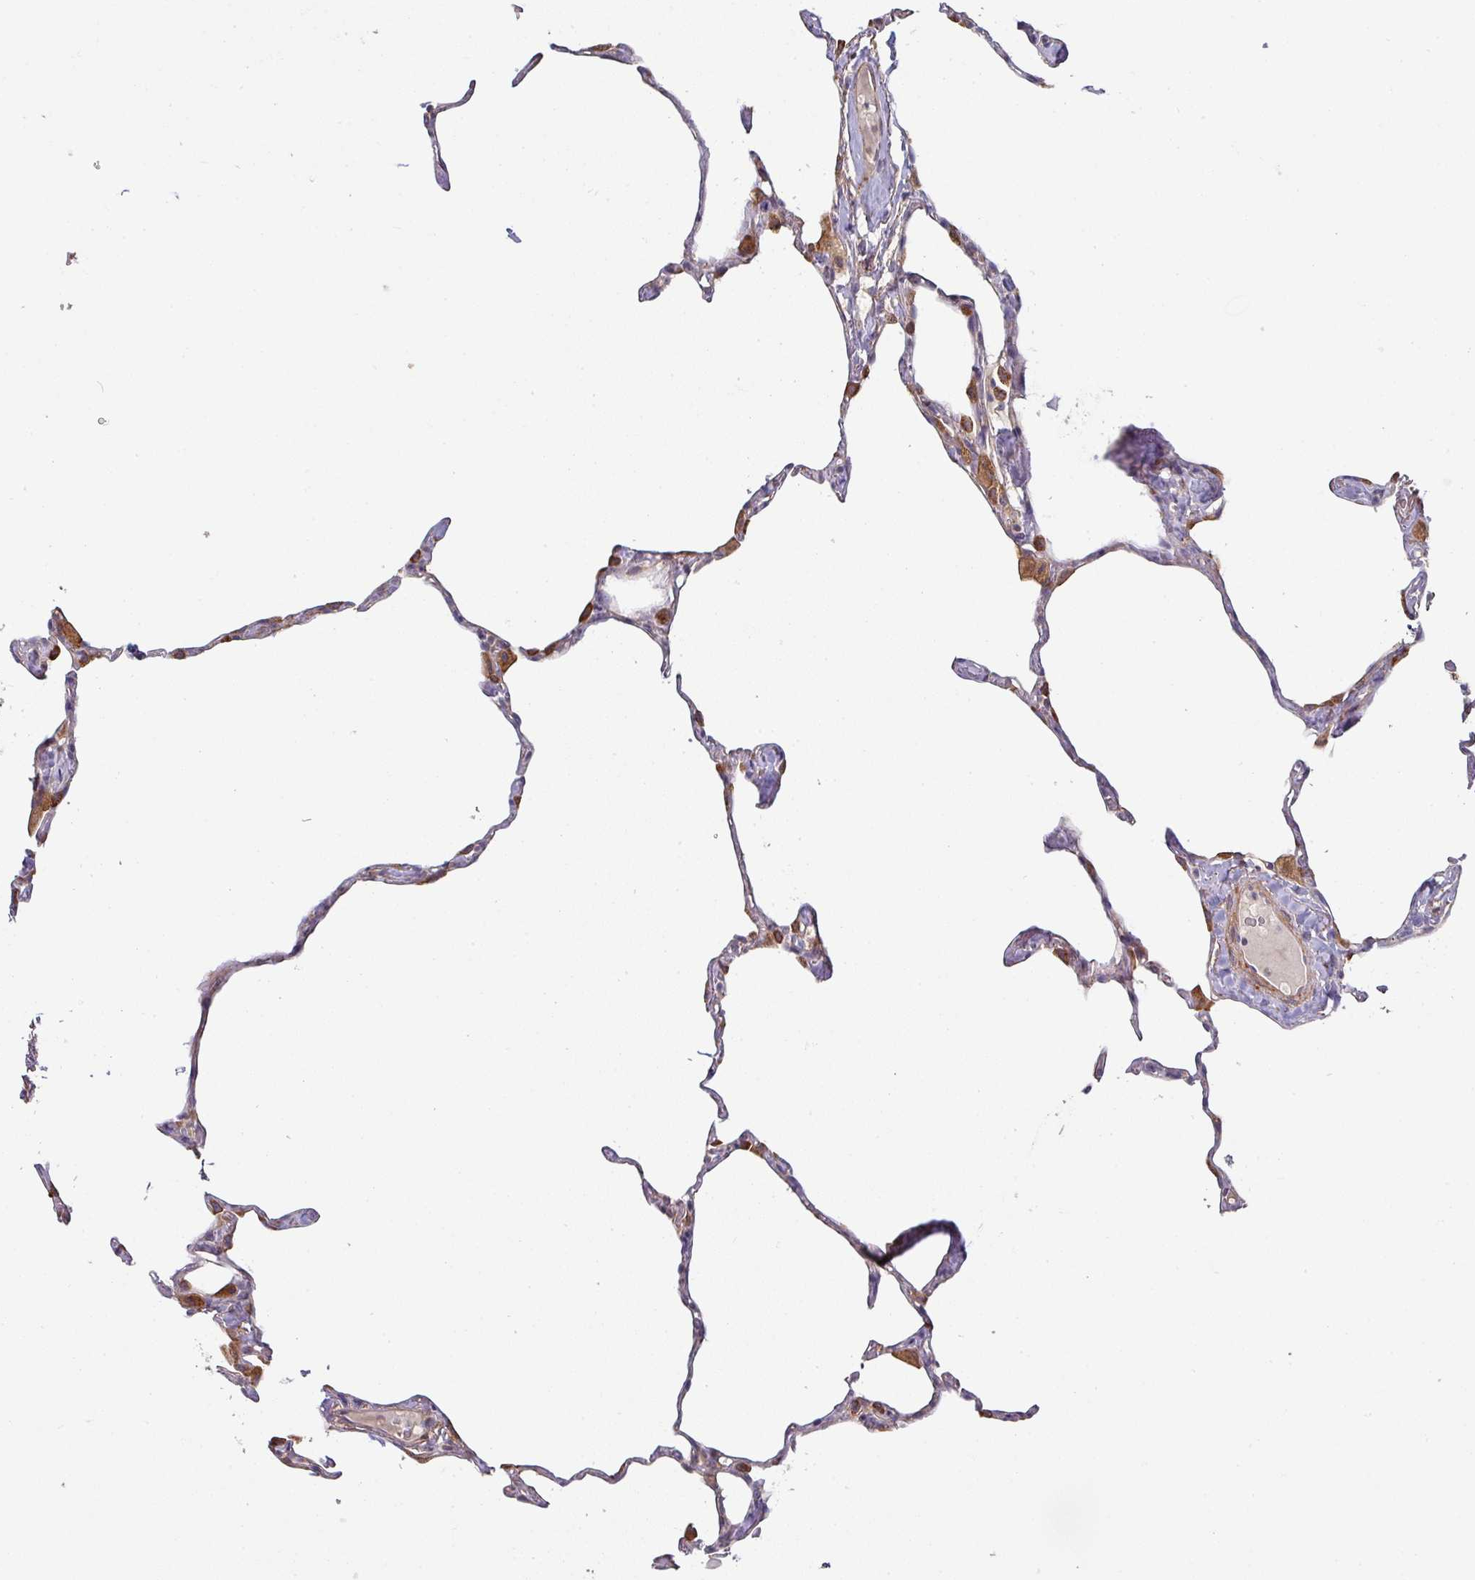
{"staining": {"intensity": "strong", "quantity": "25%-75%", "location": "cytoplasmic/membranous"}, "tissue": "lung", "cell_type": "Alveolar cells", "image_type": "normal", "snomed": [{"axis": "morphology", "description": "Normal tissue, NOS"}, {"axis": "topography", "description": "Lung"}], "caption": "The immunohistochemical stain labels strong cytoplasmic/membranous staining in alveolar cells of benign lung. (DAB (3,3'-diaminobenzidine) = brown stain, brightfield microscopy at high magnification).", "gene": "ZNF268", "patient": {"sex": "male", "age": 65}}